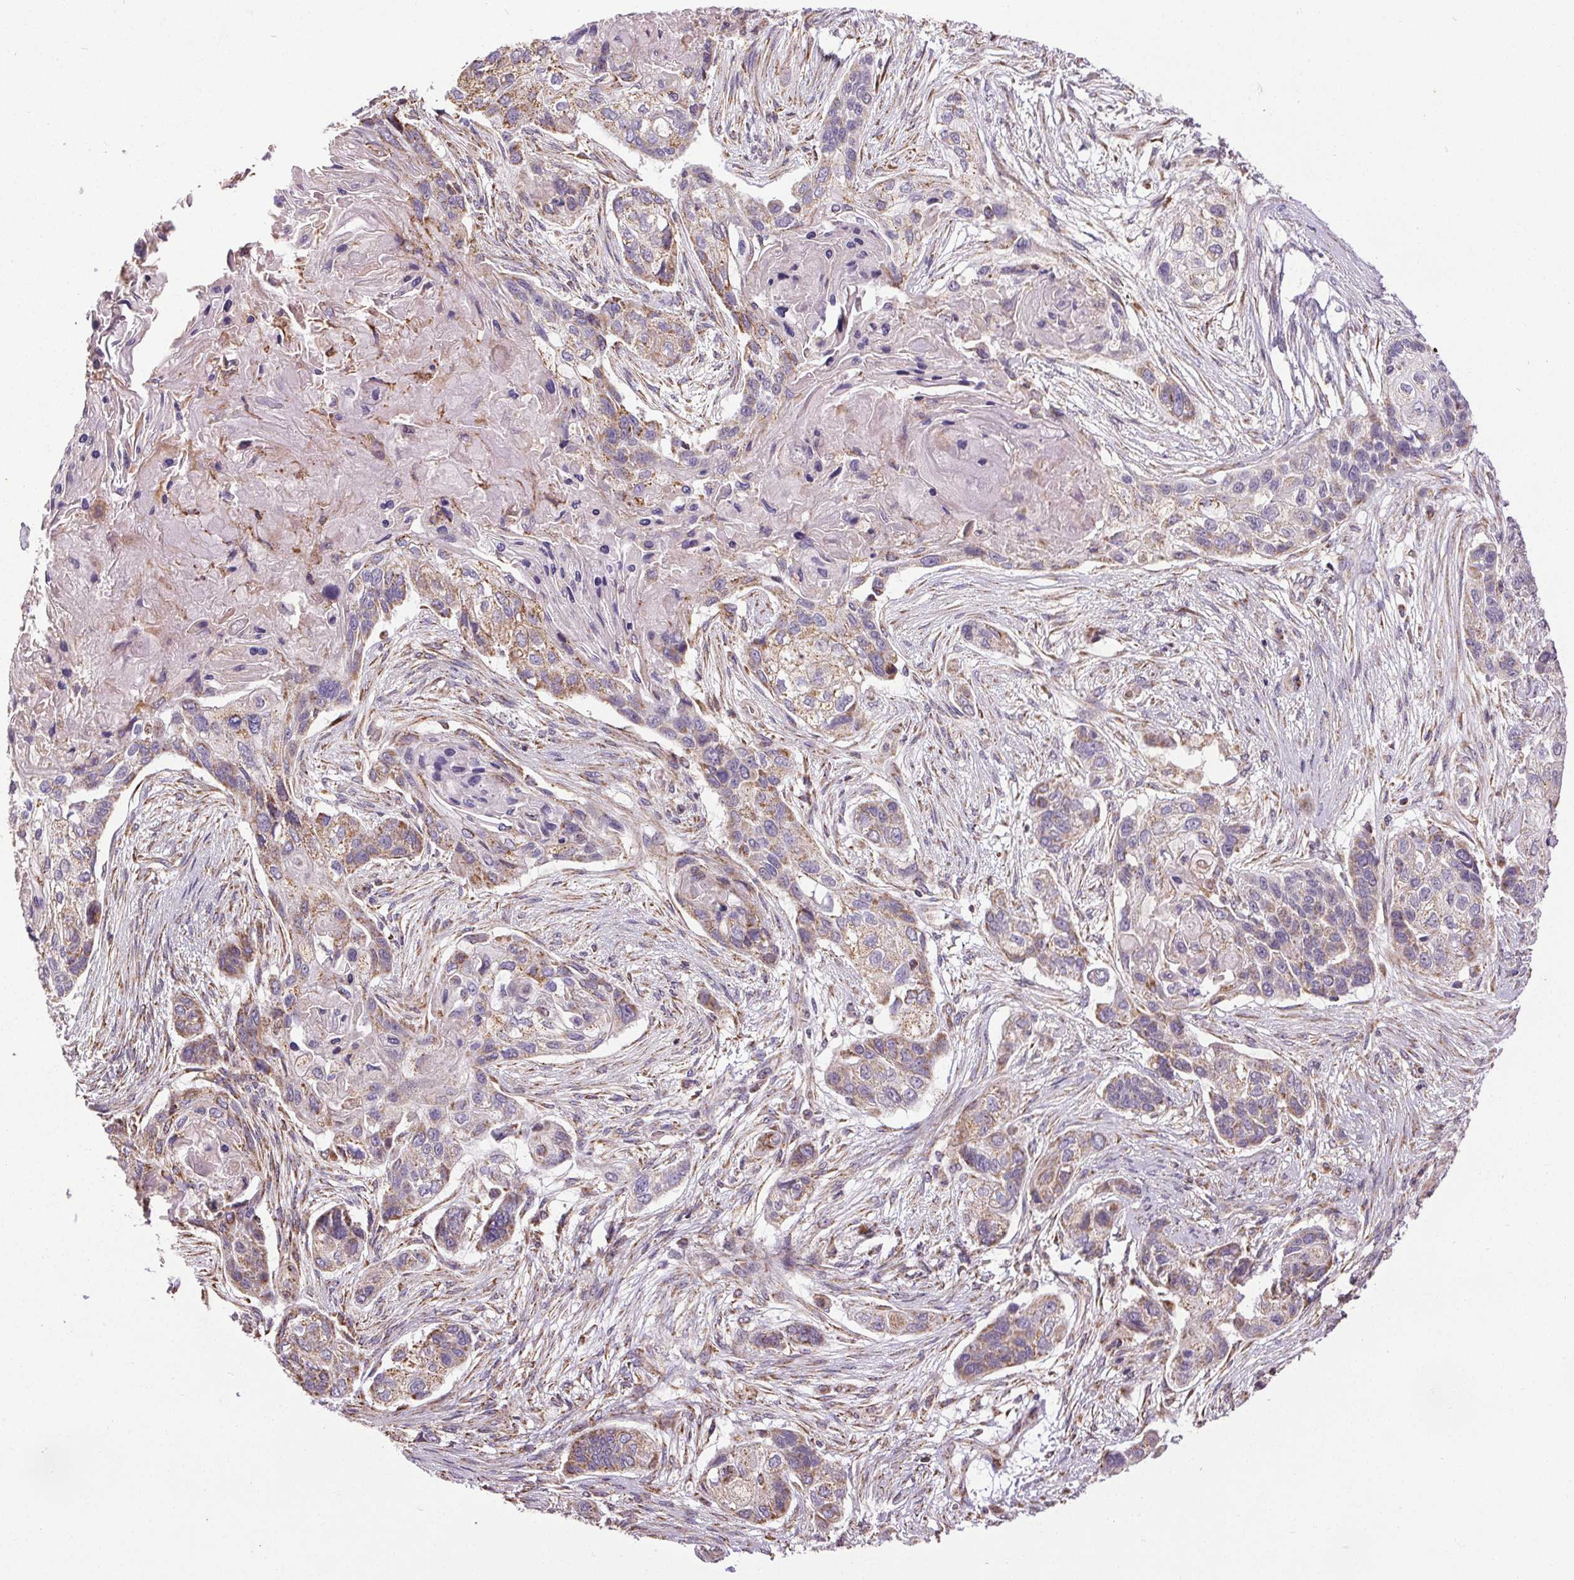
{"staining": {"intensity": "weak", "quantity": "25%-75%", "location": "cytoplasmic/membranous"}, "tissue": "lung cancer", "cell_type": "Tumor cells", "image_type": "cancer", "snomed": [{"axis": "morphology", "description": "Squamous cell carcinoma, NOS"}, {"axis": "topography", "description": "Lung"}], "caption": "Brown immunohistochemical staining in human lung cancer demonstrates weak cytoplasmic/membranous positivity in about 25%-75% of tumor cells. The staining was performed using DAB to visualize the protein expression in brown, while the nuclei were stained in blue with hematoxylin (Magnification: 20x).", "gene": "ZNF548", "patient": {"sex": "male", "age": 69}}